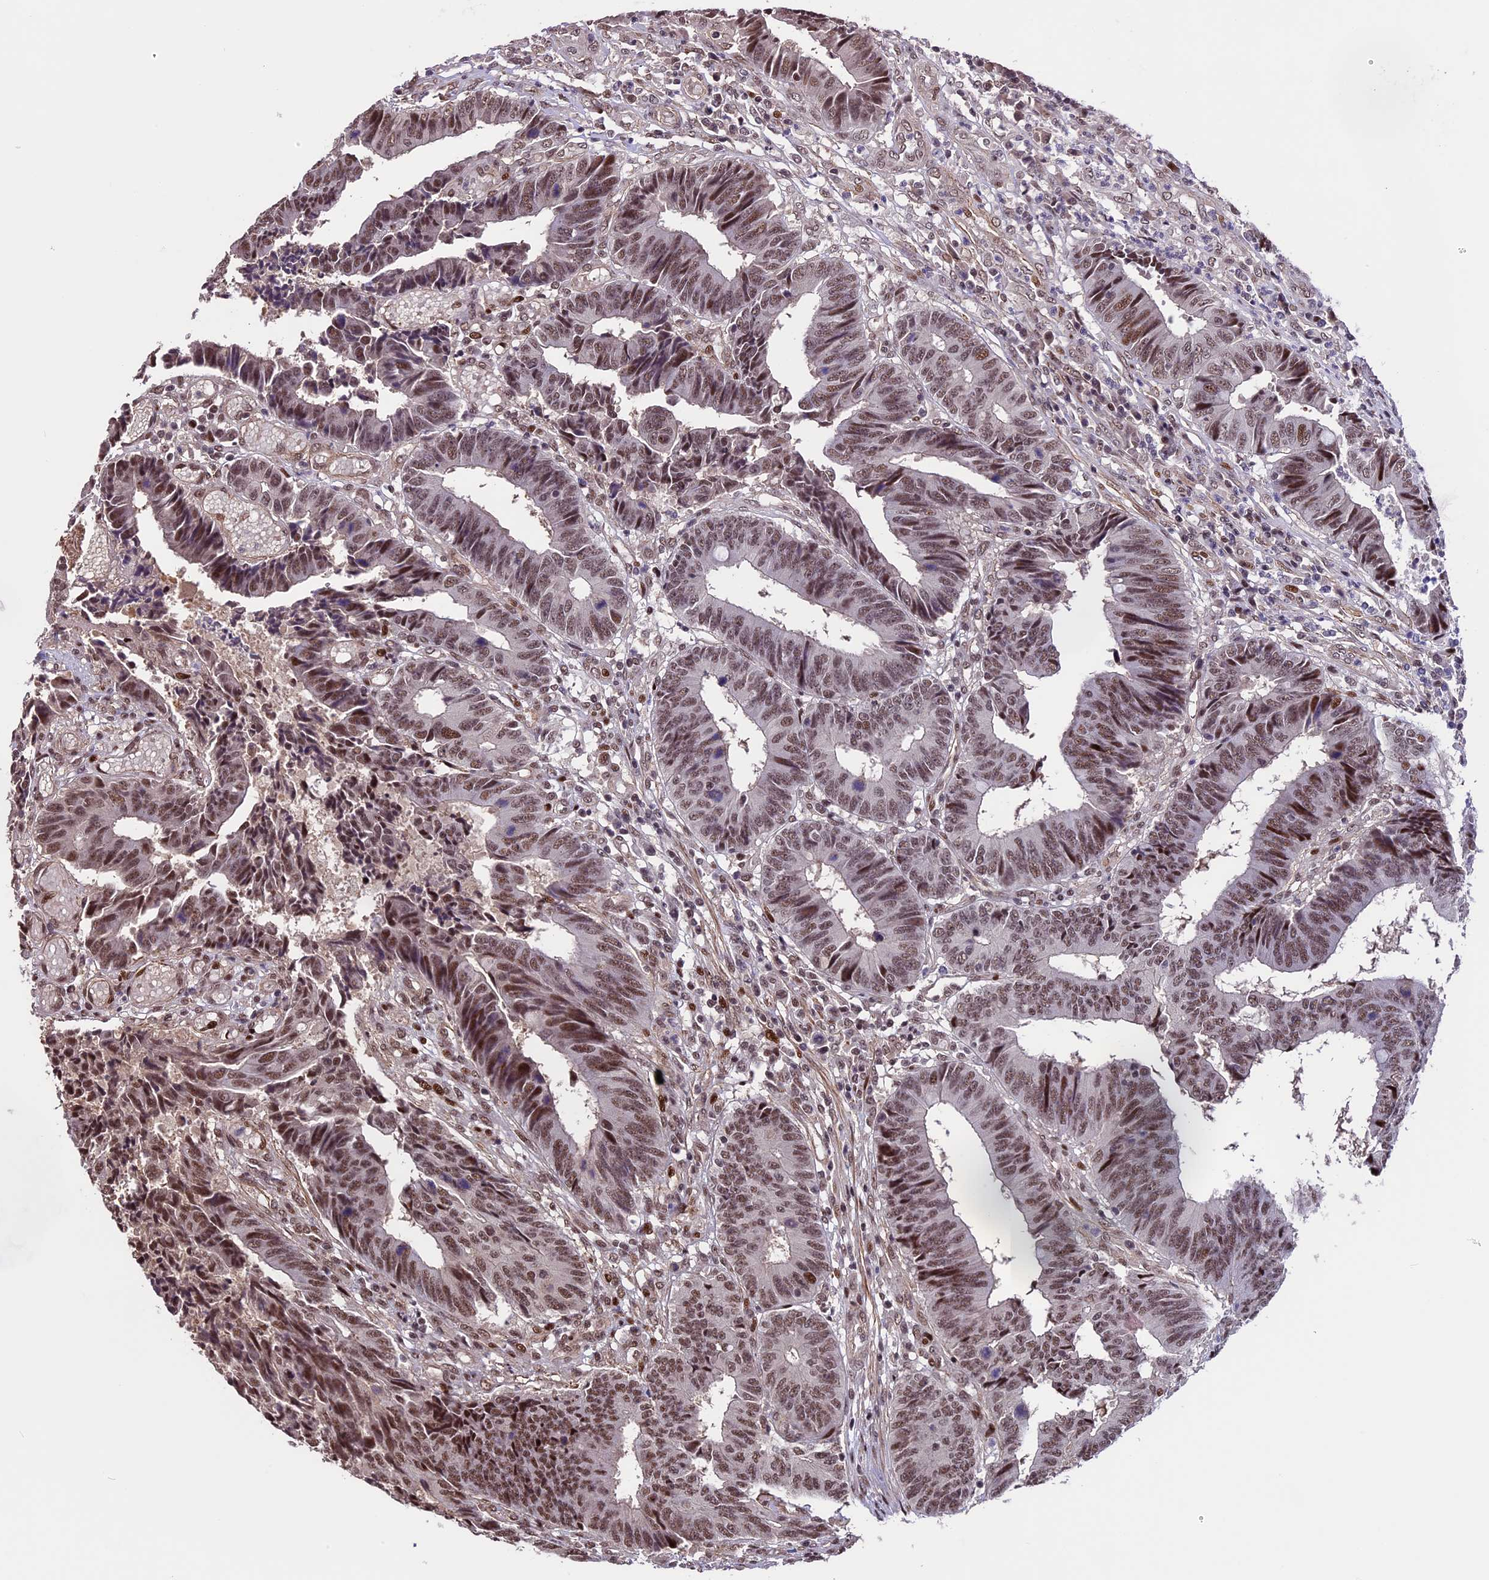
{"staining": {"intensity": "moderate", "quantity": ">75%", "location": "nuclear"}, "tissue": "colorectal cancer", "cell_type": "Tumor cells", "image_type": "cancer", "snomed": [{"axis": "morphology", "description": "Adenocarcinoma, NOS"}, {"axis": "topography", "description": "Rectum"}], "caption": "Approximately >75% of tumor cells in human colorectal adenocarcinoma display moderate nuclear protein positivity as visualized by brown immunohistochemical staining.", "gene": "TCP11L2", "patient": {"sex": "male", "age": 84}}